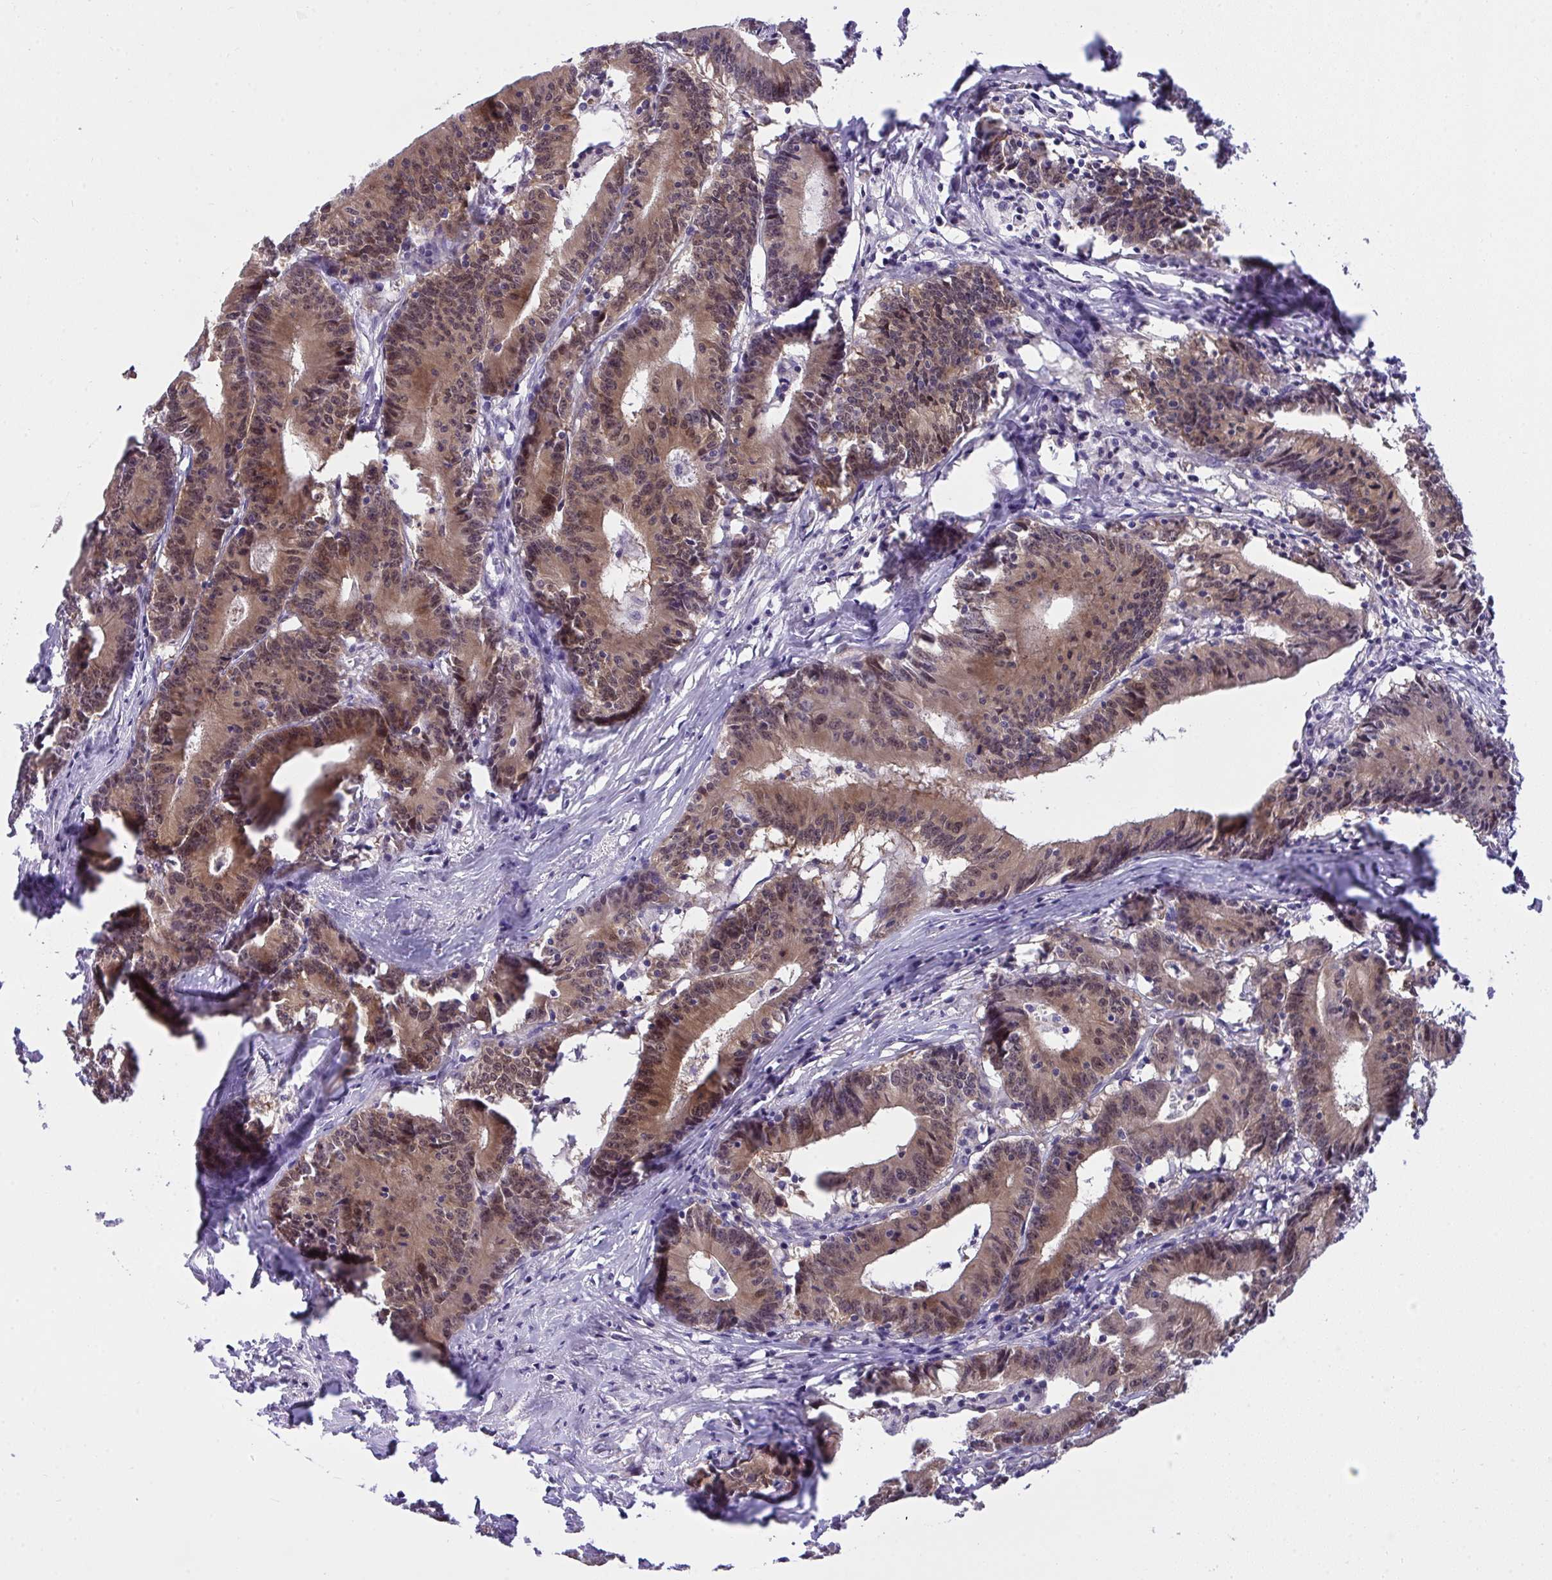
{"staining": {"intensity": "moderate", "quantity": ">75%", "location": "cytoplasmic/membranous,nuclear"}, "tissue": "colorectal cancer", "cell_type": "Tumor cells", "image_type": "cancer", "snomed": [{"axis": "morphology", "description": "Adenocarcinoma, NOS"}, {"axis": "topography", "description": "Colon"}], "caption": "This is an image of immunohistochemistry staining of colorectal cancer, which shows moderate expression in the cytoplasmic/membranous and nuclear of tumor cells.", "gene": "HOXD12", "patient": {"sex": "female", "age": 78}}